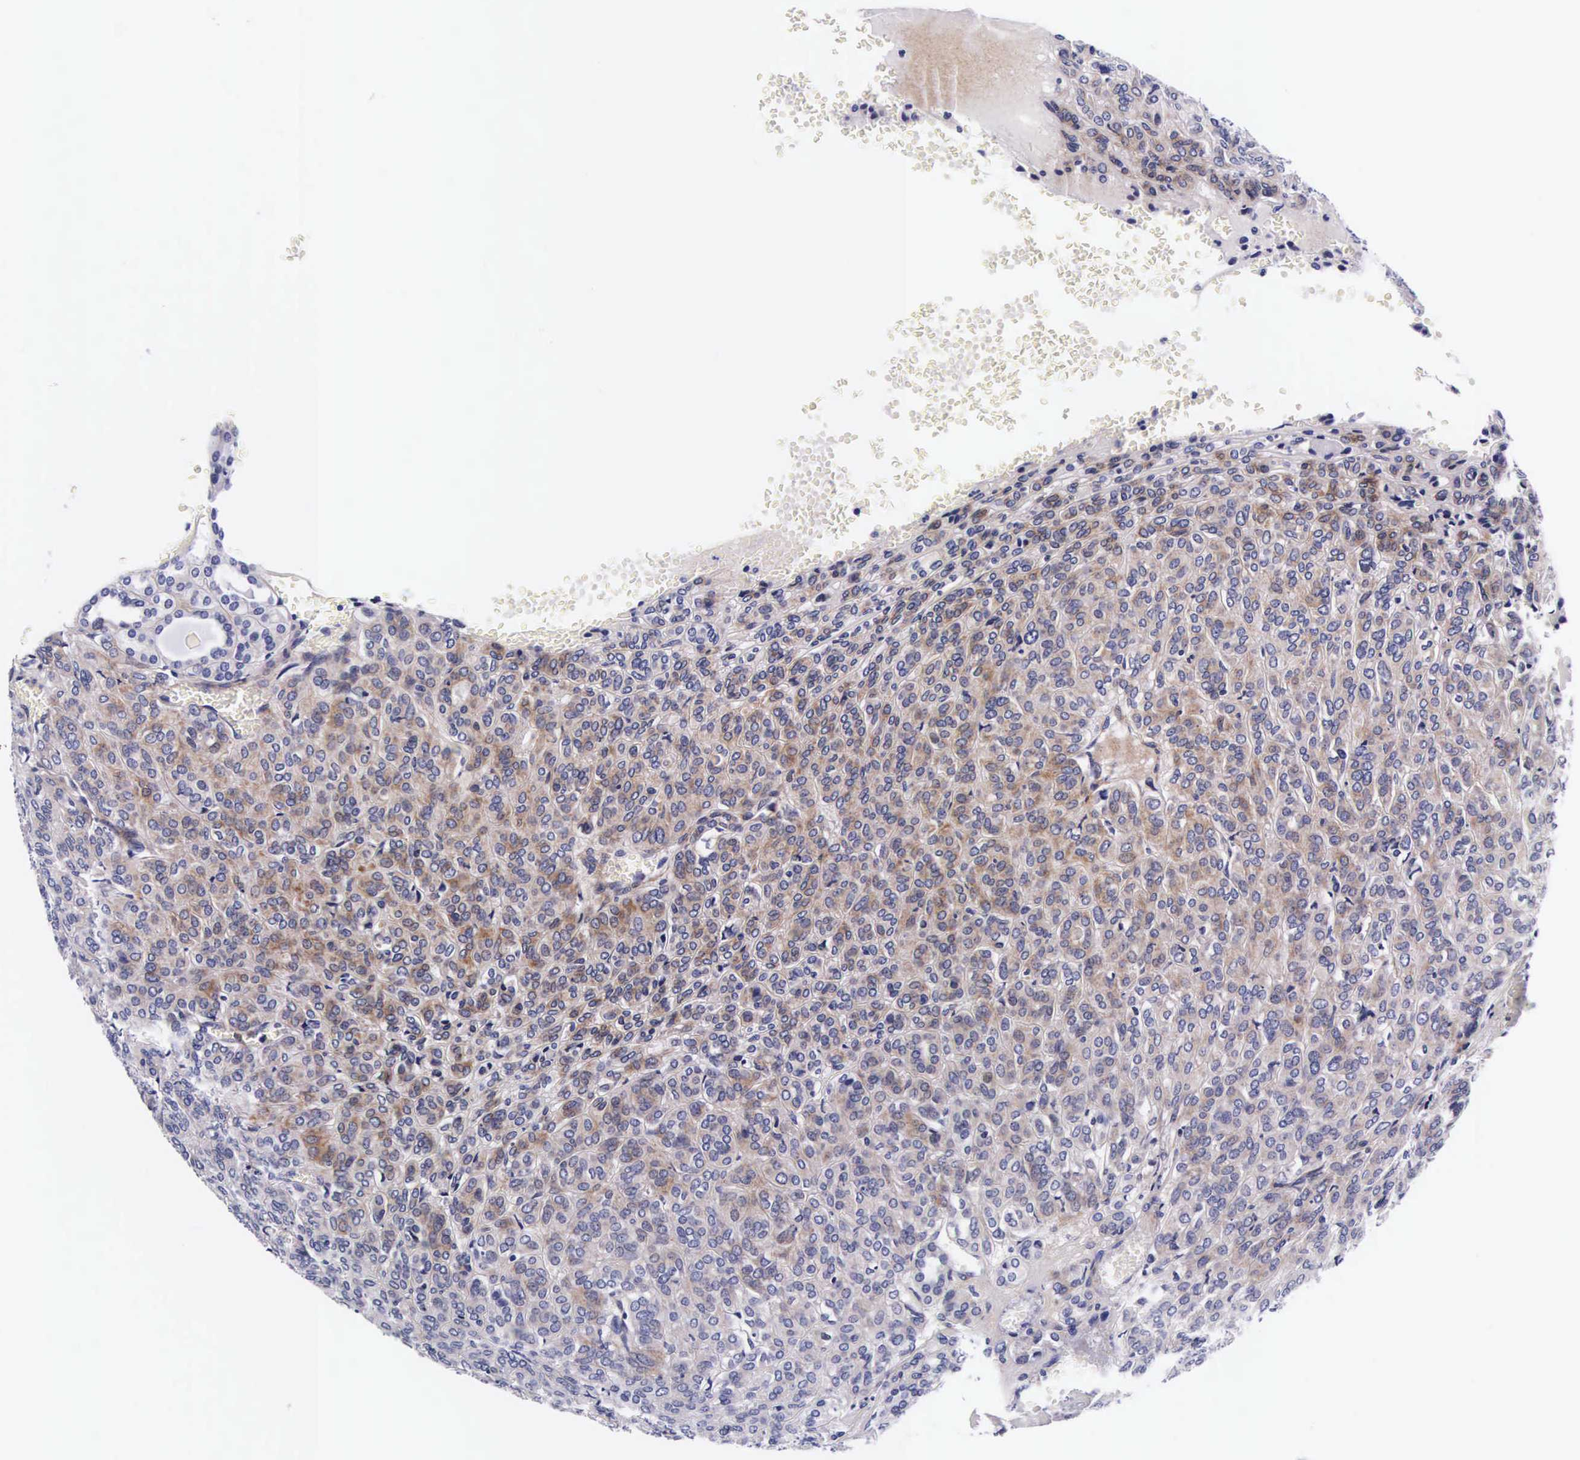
{"staining": {"intensity": "negative", "quantity": "none", "location": "none"}, "tissue": "thyroid cancer", "cell_type": "Tumor cells", "image_type": "cancer", "snomed": [{"axis": "morphology", "description": "Follicular adenoma carcinoma, NOS"}, {"axis": "topography", "description": "Thyroid gland"}], "caption": "The micrograph demonstrates no significant positivity in tumor cells of thyroid cancer (follicular adenoma carcinoma).", "gene": "UPRT", "patient": {"sex": "female", "age": 71}}